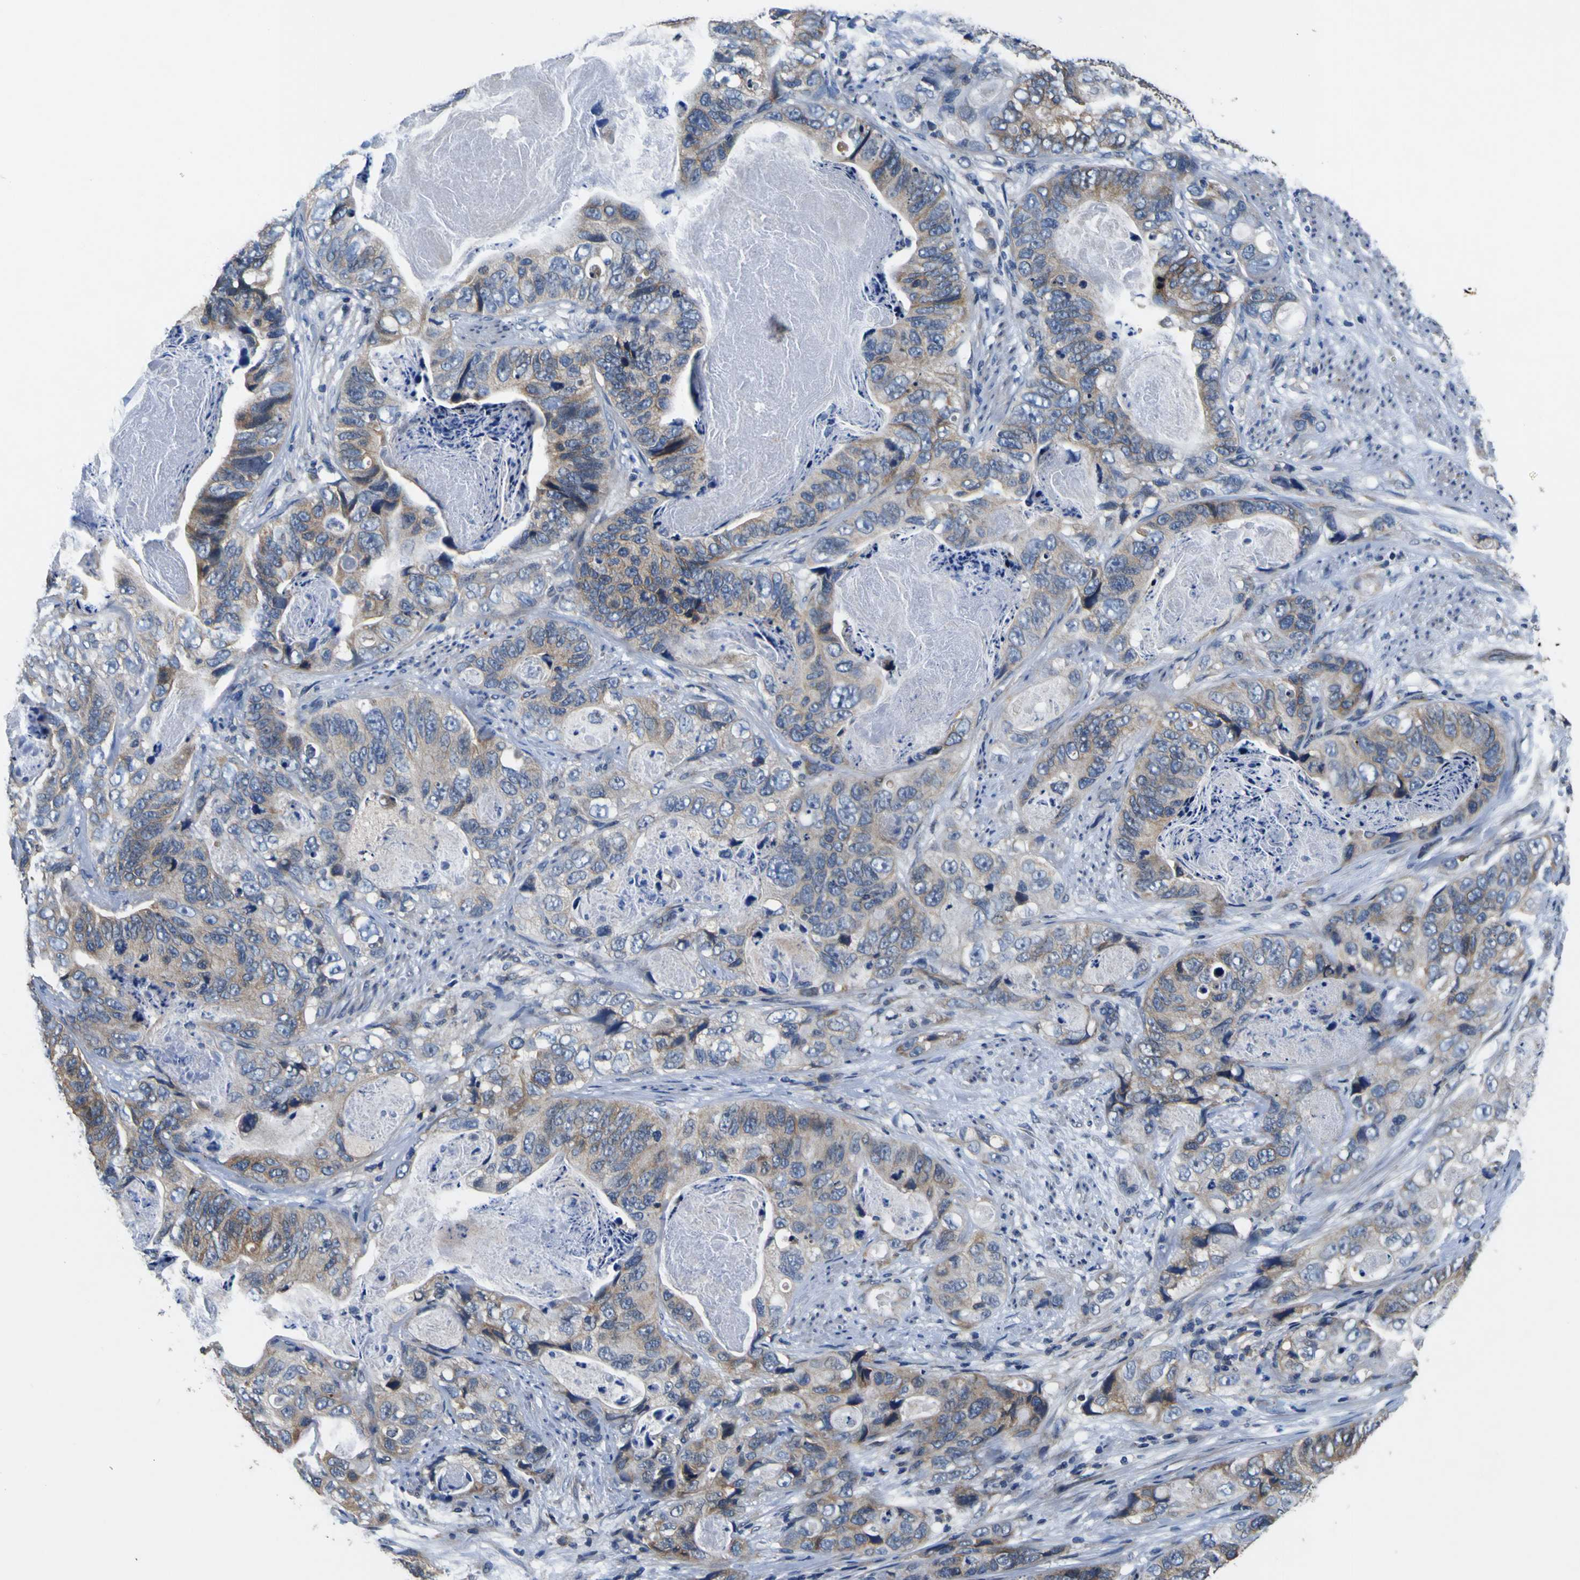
{"staining": {"intensity": "moderate", "quantity": "25%-75%", "location": "cytoplasmic/membranous"}, "tissue": "stomach cancer", "cell_type": "Tumor cells", "image_type": "cancer", "snomed": [{"axis": "morphology", "description": "Adenocarcinoma, NOS"}, {"axis": "topography", "description": "Stomach"}], "caption": "Immunohistochemical staining of adenocarcinoma (stomach) shows medium levels of moderate cytoplasmic/membranous staining in about 25%-75% of tumor cells.", "gene": "EPHB4", "patient": {"sex": "female", "age": 89}}